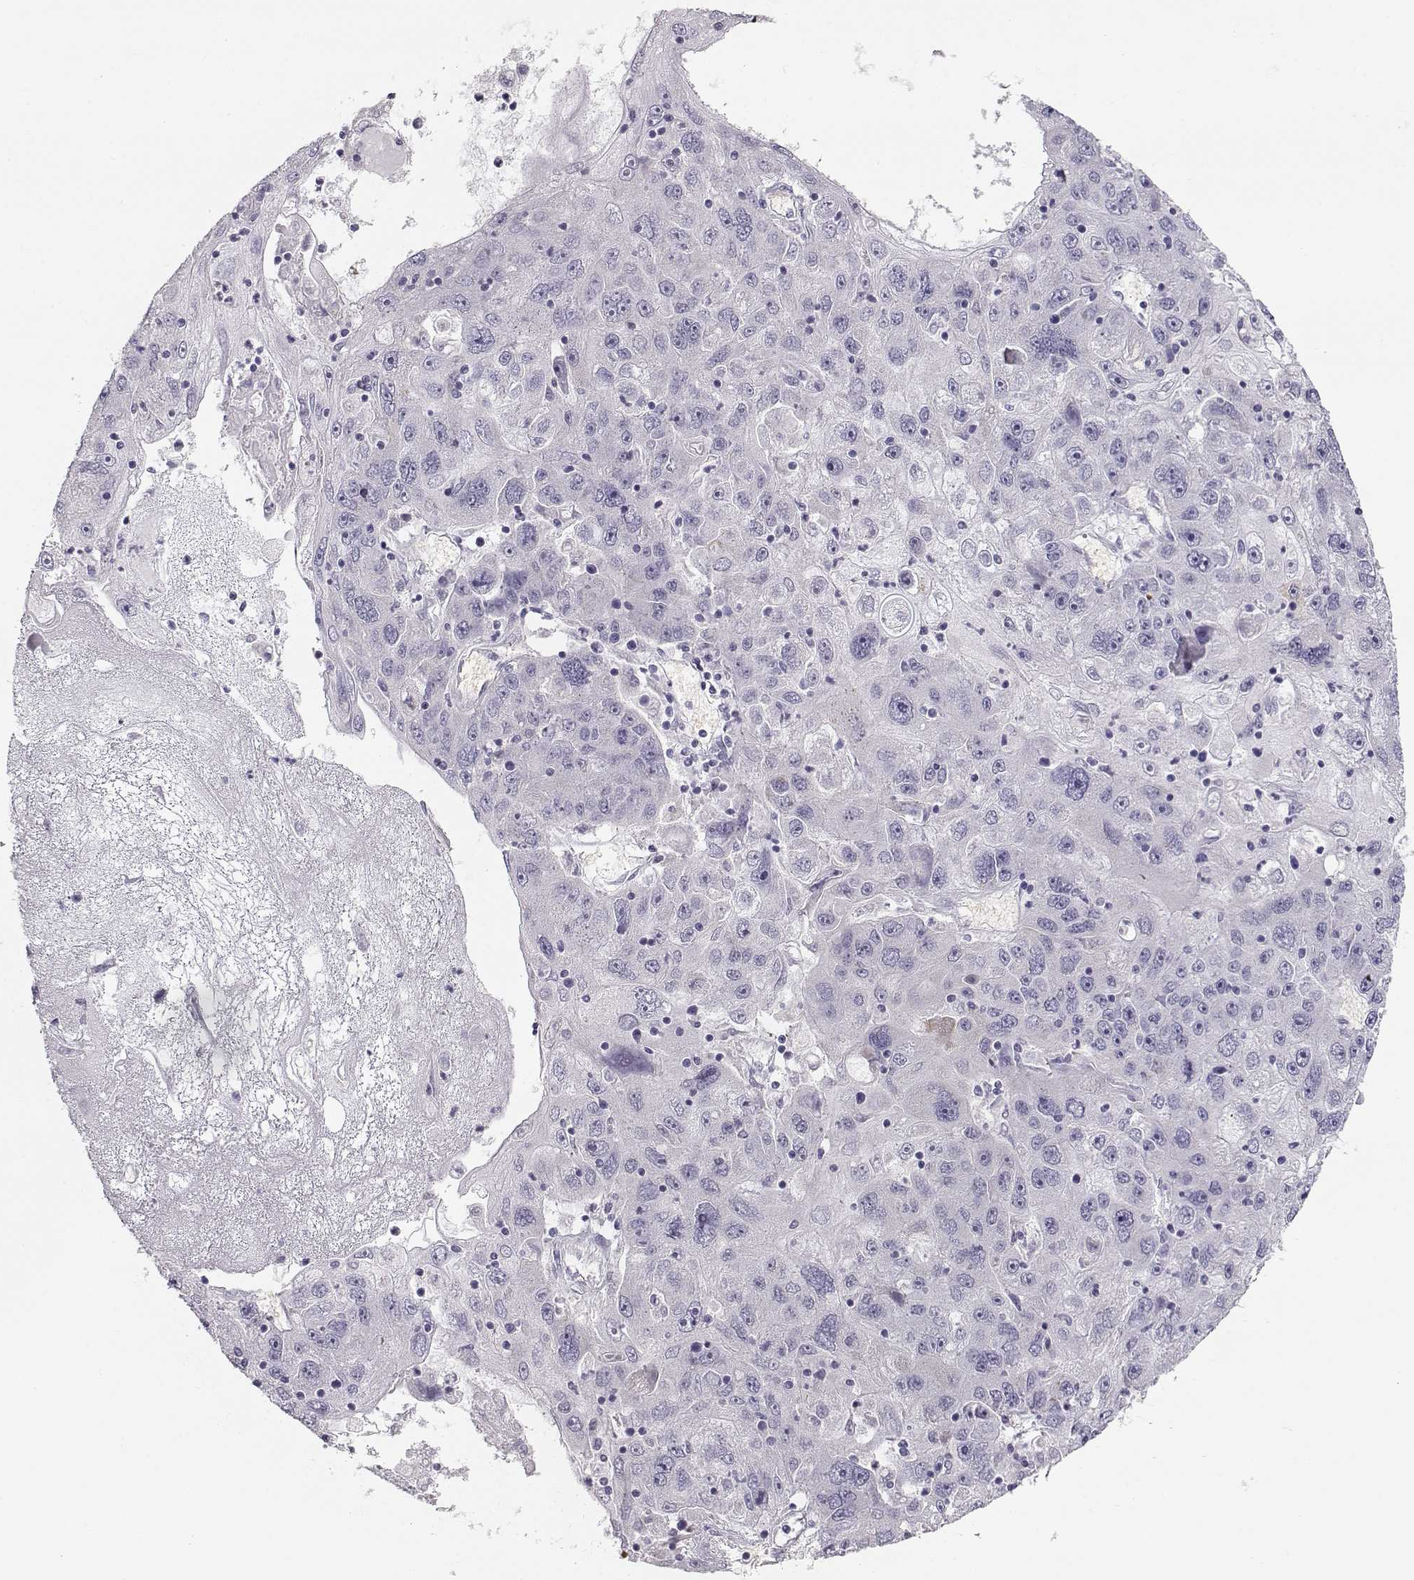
{"staining": {"intensity": "negative", "quantity": "none", "location": "none"}, "tissue": "stomach cancer", "cell_type": "Tumor cells", "image_type": "cancer", "snomed": [{"axis": "morphology", "description": "Adenocarcinoma, NOS"}, {"axis": "topography", "description": "Stomach"}], "caption": "The immunohistochemistry histopathology image has no significant staining in tumor cells of adenocarcinoma (stomach) tissue.", "gene": "TTC26", "patient": {"sex": "male", "age": 56}}